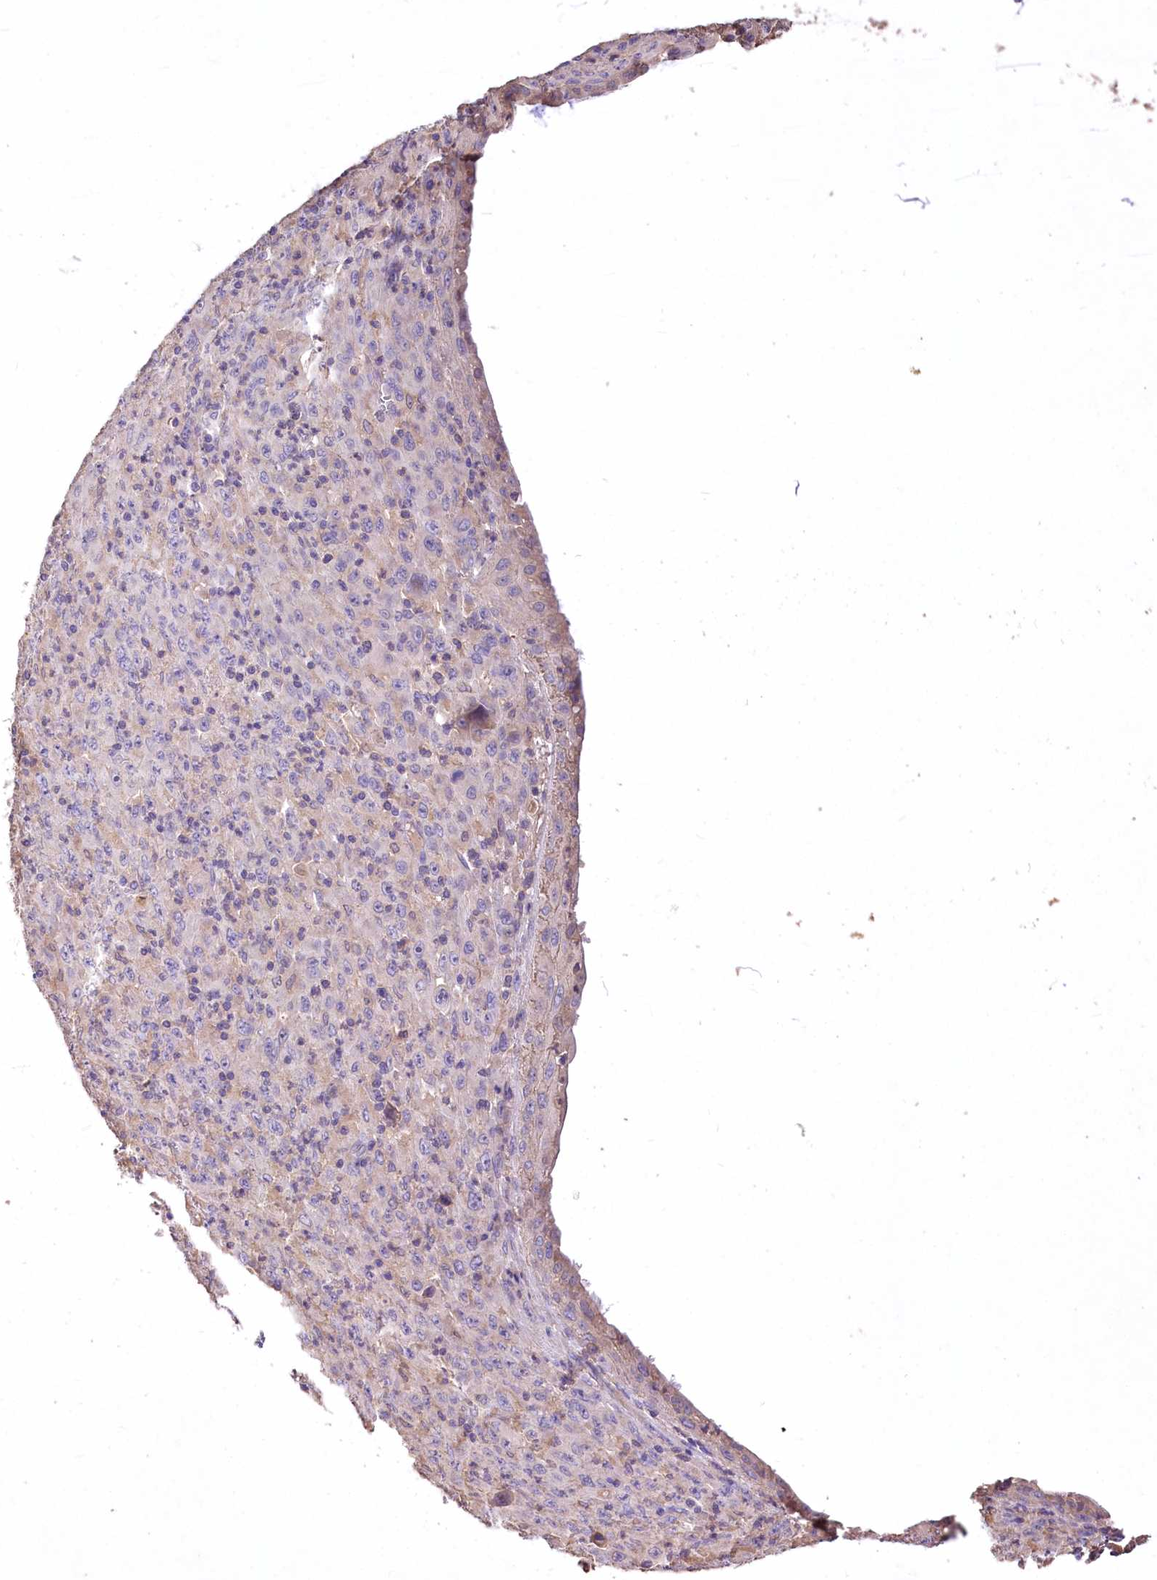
{"staining": {"intensity": "negative", "quantity": "none", "location": "none"}, "tissue": "melanoma", "cell_type": "Tumor cells", "image_type": "cancer", "snomed": [{"axis": "morphology", "description": "Malignant melanoma, Metastatic site"}, {"axis": "topography", "description": "Skin"}], "caption": "An IHC photomicrograph of melanoma is shown. There is no staining in tumor cells of melanoma.", "gene": "PCYOX1L", "patient": {"sex": "female", "age": 56}}